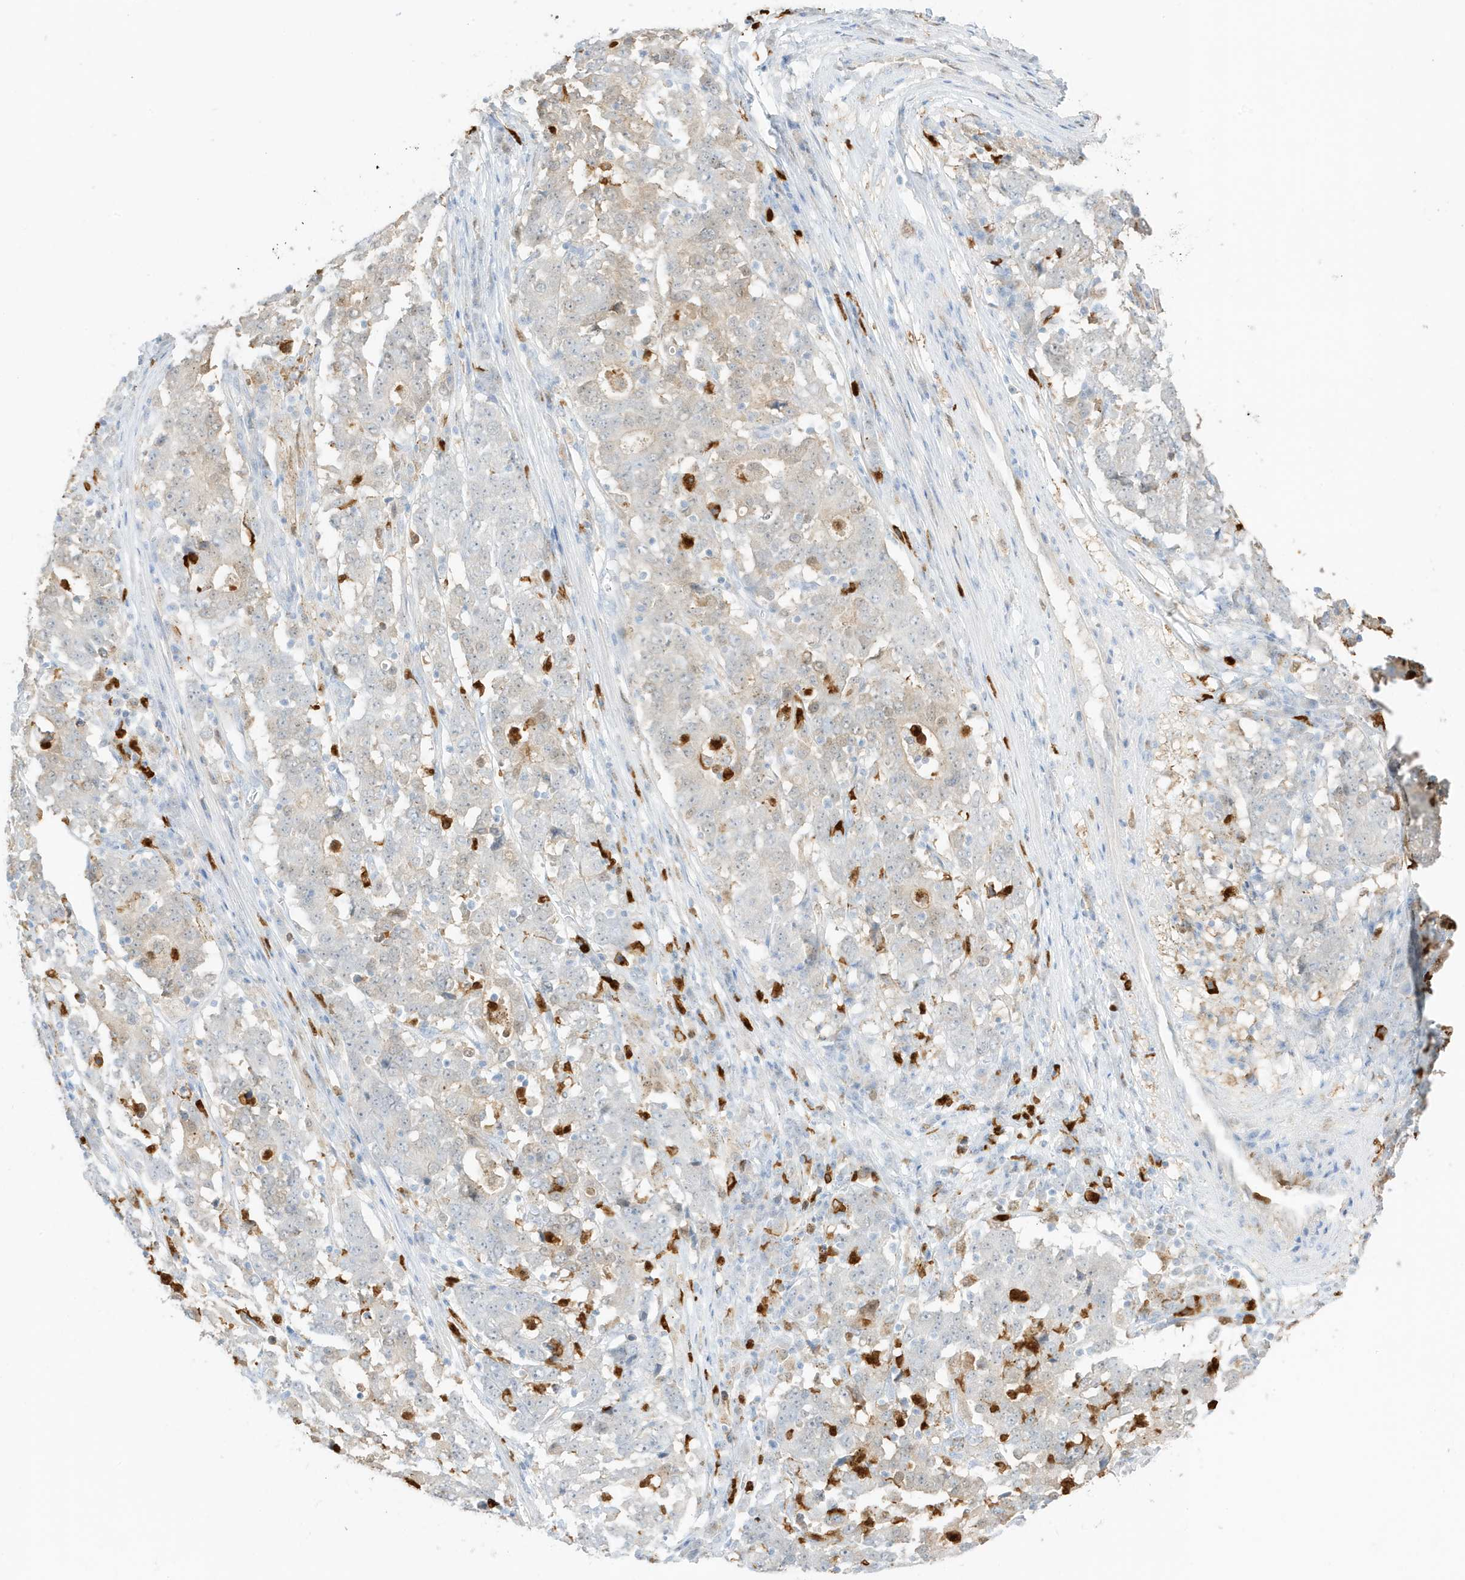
{"staining": {"intensity": "negative", "quantity": "none", "location": "none"}, "tissue": "stomach cancer", "cell_type": "Tumor cells", "image_type": "cancer", "snomed": [{"axis": "morphology", "description": "Adenocarcinoma, NOS"}, {"axis": "topography", "description": "Stomach"}], "caption": "A high-resolution histopathology image shows IHC staining of stomach cancer, which shows no significant expression in tumor cells.", "gene": "GCA", "patient": {"sex": "male", "age": 59}}